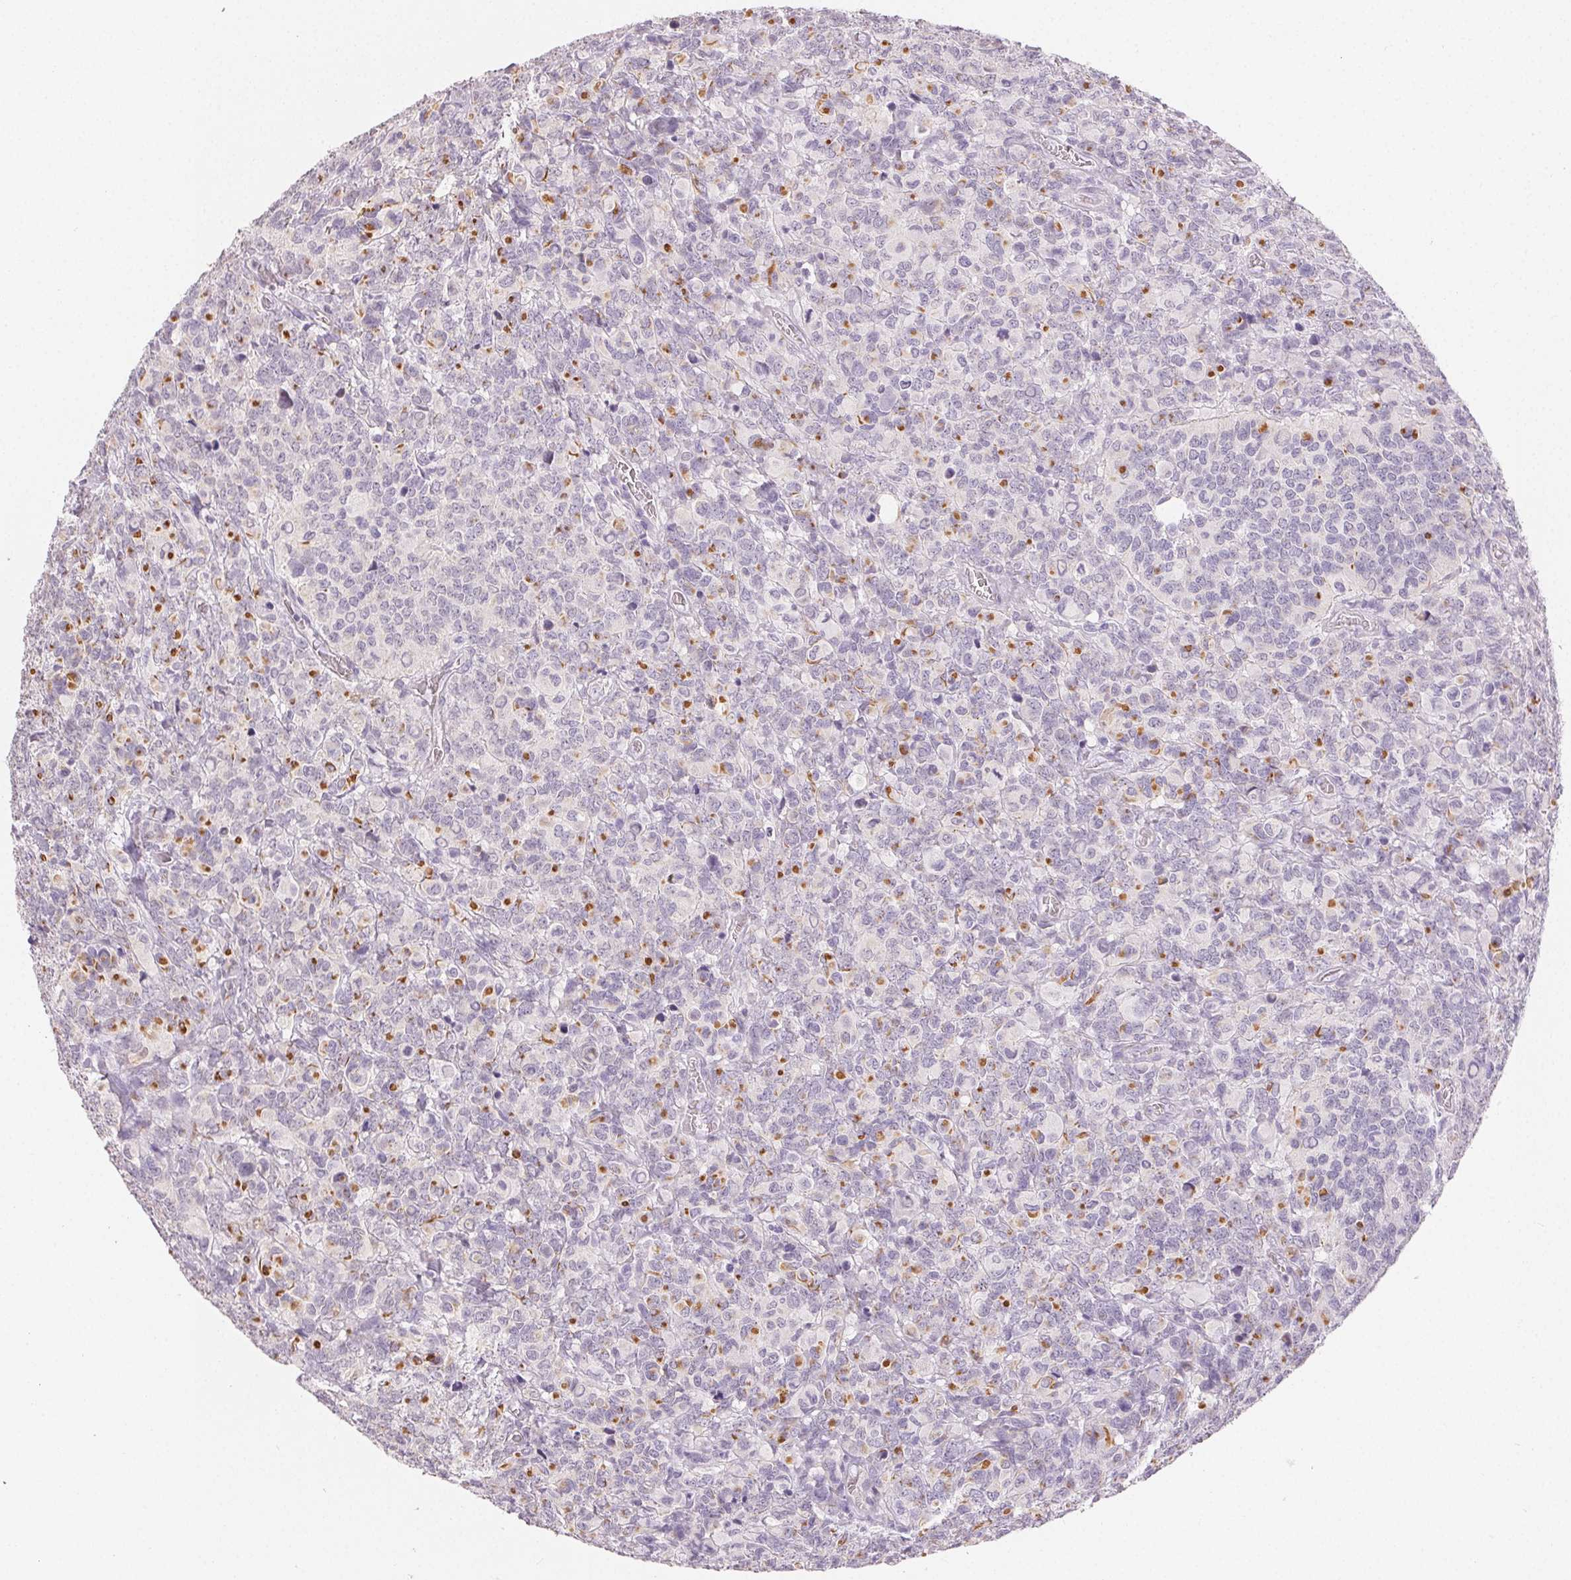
{"staining": {"intensity": "moderate", "quantity": "<25%", "location": "cytoplasmic/membranous"}, "tissue": "glioma", "cell_type": "Tumor cells", "image_type": "cancer", "snomed": [{"axis": "morphology", "description": "Glioma, malignant, High grade"}, {"axis": "topography", "description": "Brain"}], "caption": "High-grade glioma (malignant) stained with a protein marker reveals moderate staining in tumor cells.", "gene": "SFTPD", "patient": {"sex": "male", "age": 39}}